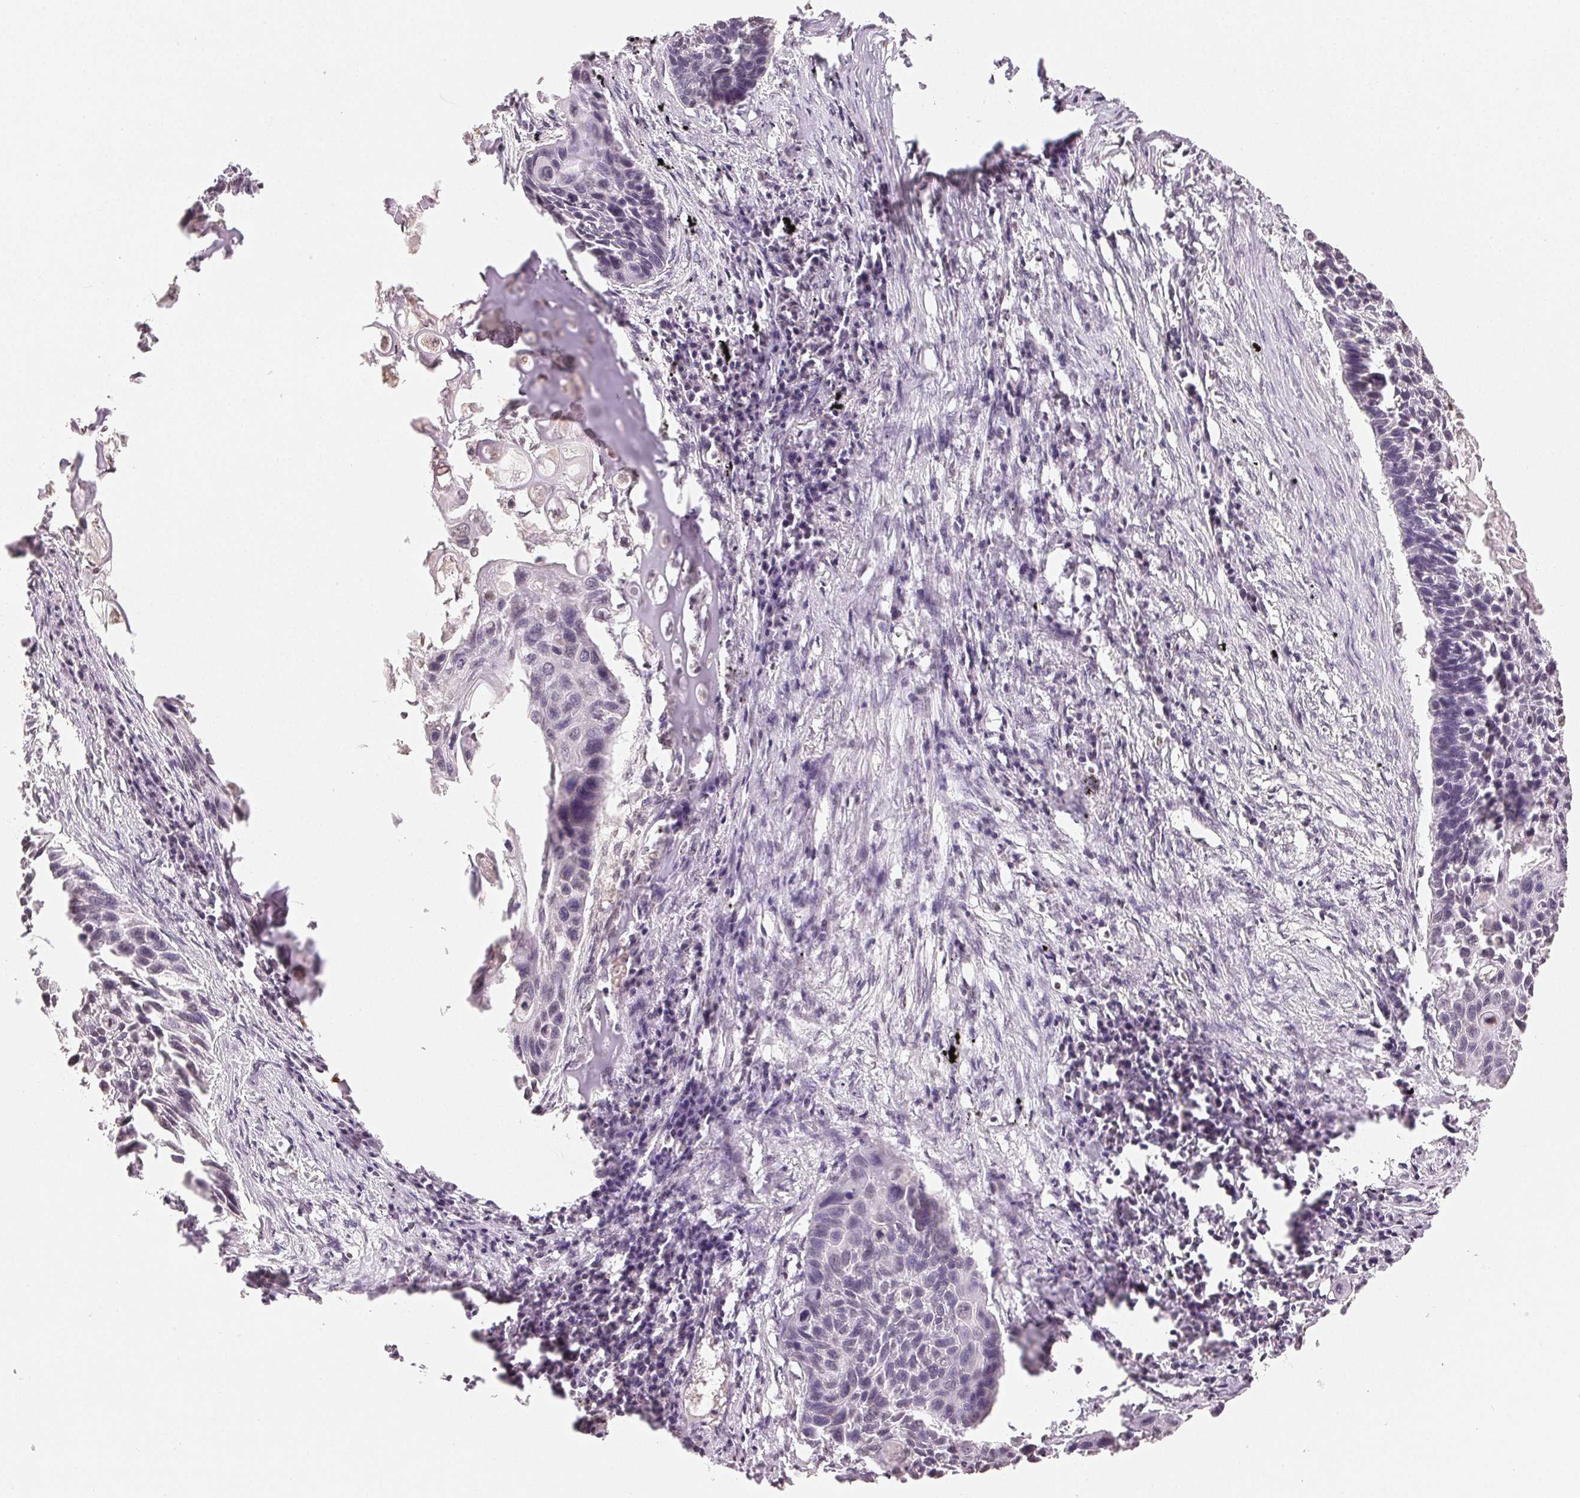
{"staining": {"intensity": "negative", "quantity": "none", "location": "none"}, "tissue": "lung cancer", "cell_type": "Tumor cells", "image_type": "cancer", "snomed": [{"axis": "morphology", "description": "Squamous cell carcinoma, NOS"}, {"axis": "topography", "description": "Lung"}], "caption": "Tumor cells show no significant protein positivity in lung squamous cell carcinoma.", "gene": "TBP", "patient": {"sex": "male", "age": 78}}